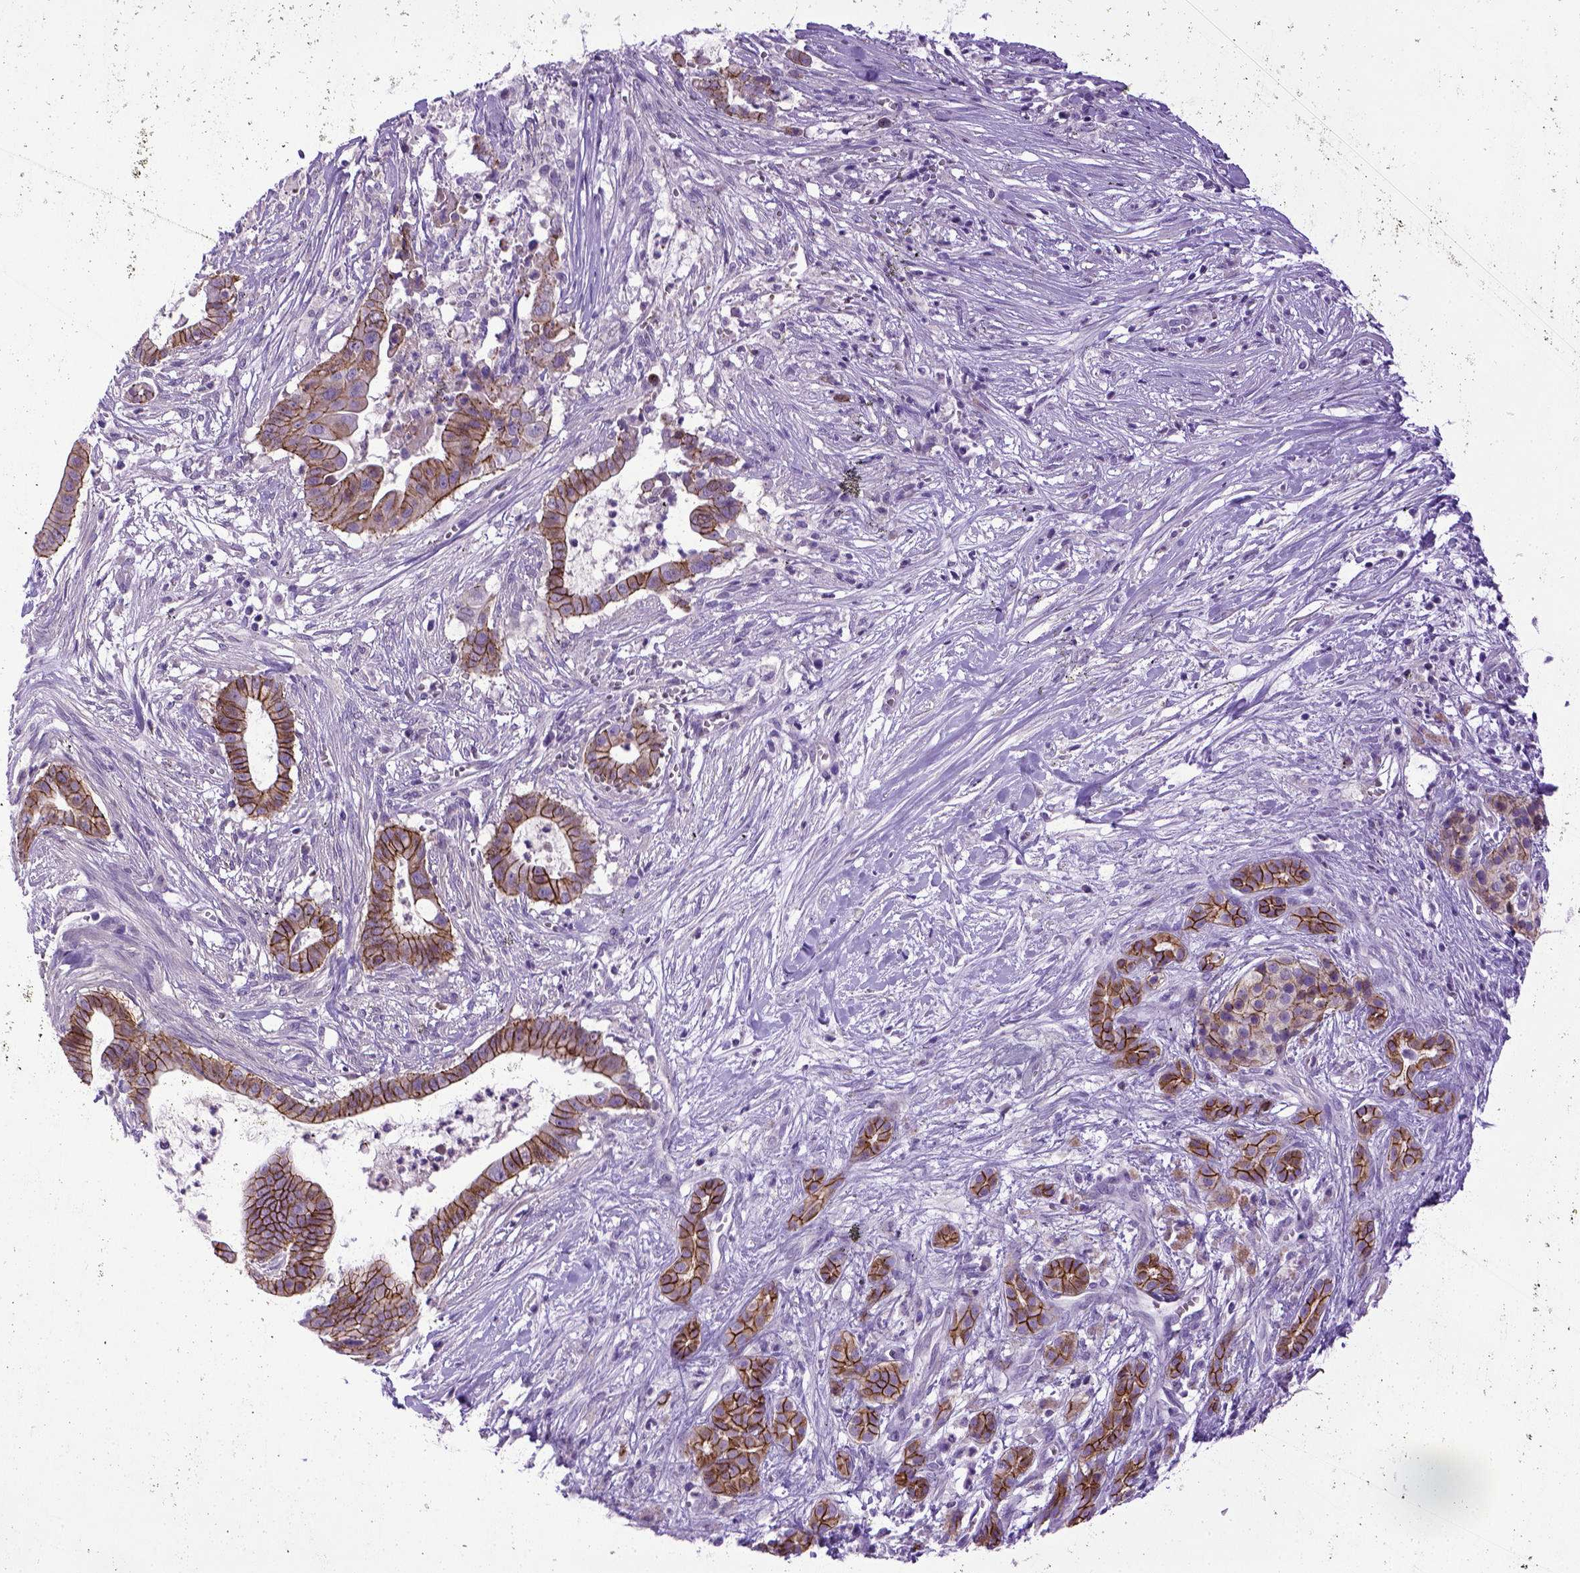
{"staining": {"intensity": "strong", "quantity": ">75%", "location": "cytoplasmic/membranous"}, "tissue": "pancreatic cancer", "cell_type": "Tumor cells", "image_type": "cancer", "snomed": [{"axis": "morphology", "description": "Adenocarcinoma, NOS"}, {"axis": "topography", "description": "Pancreas"}], "caption": "Pancreatic adenocarcinoma tissue shows strong cytoplasmic/membranous expression in approximately >75% of tumor cells, visualized by immunohistochemistry. (IHC, brightfield microscopy, high magnification).", "gene": "CDH1", "patient": {"sex": "male", "age": 61}}